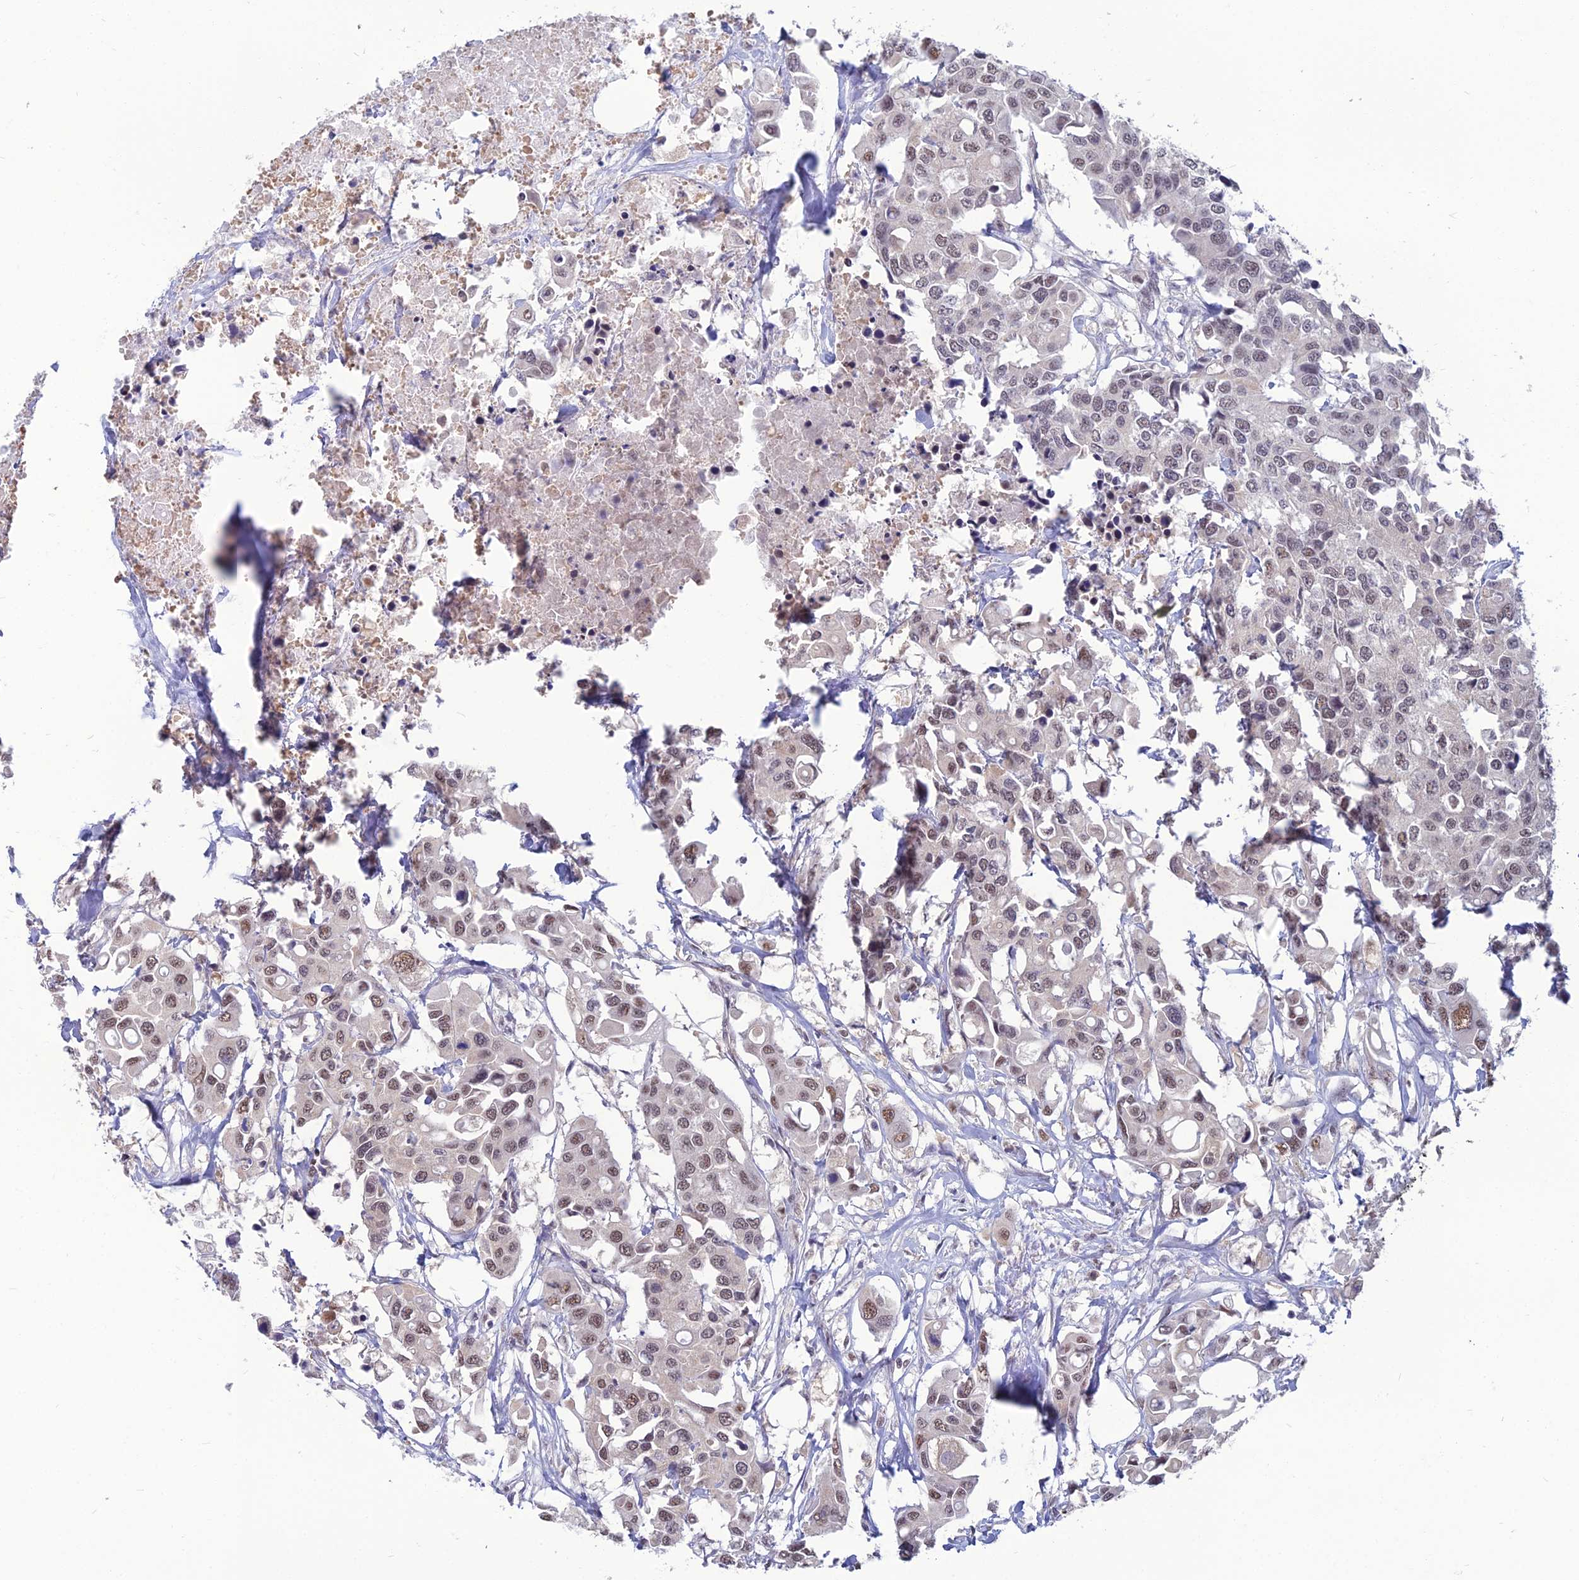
{"staining": {"intensity": "moderate", "quantity": ">75%", "location": "nuclear"}, "tissue": "colorectal cancer", "cell_type": "Tumor cells", "image_type": "cancer", "snomed": [{"axis": "morphology", "description": "Adenocarcinoma, NOS"}, {"axis": "topography", "description": "Colon"}], "caption": "Immunohistochemical staining of human colorectal adenocarcinoma displays moderate nuclear protein expression in approximately >75% of tumor cells. (Stains: DAB (3,3'-diaminobenzidine) in brown, nuclei in blue, Microscopy: brightfield microscopy at high magnification).", "gene": "SRSF7", "patient": {"sex": "male", "age": 77}}